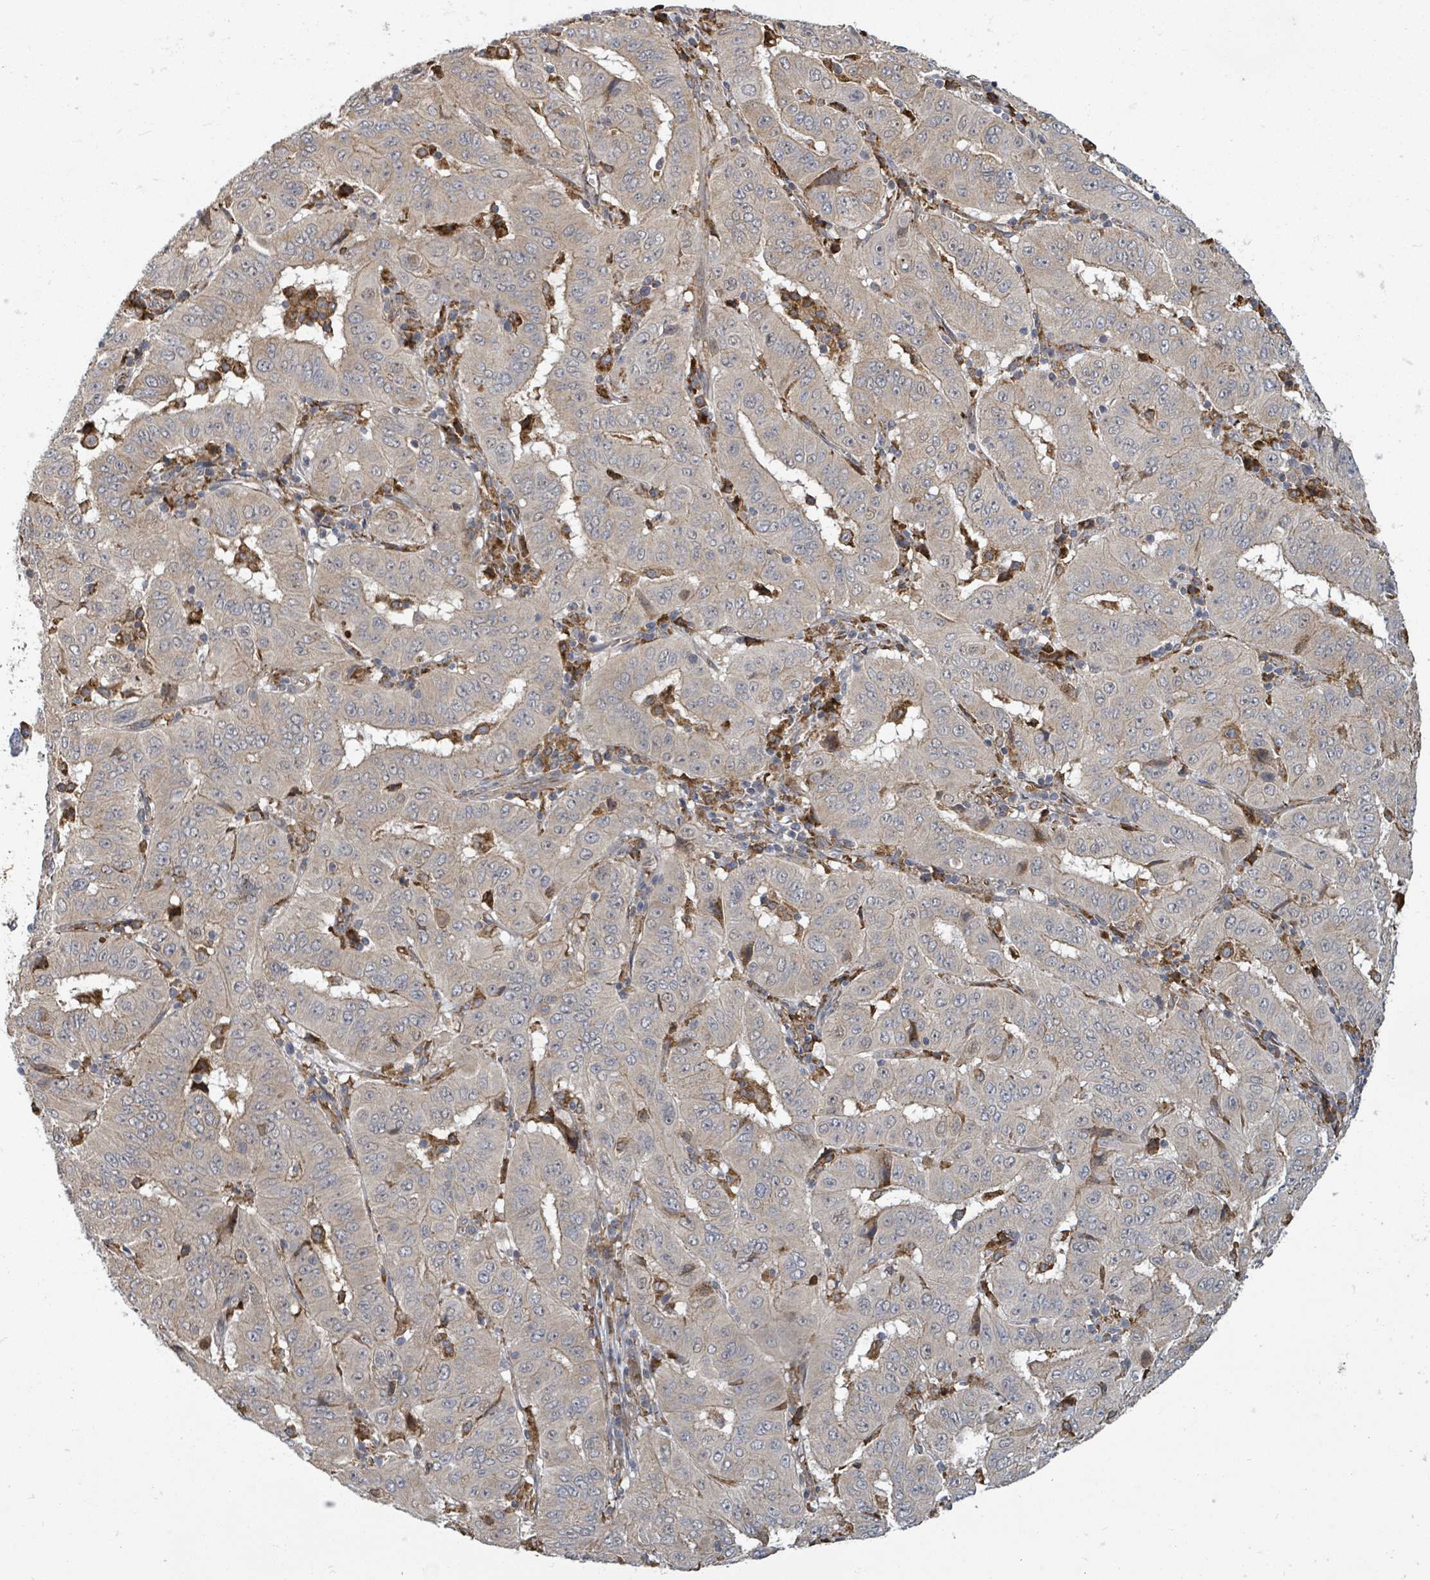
{"staining": {"intensity": "moderate", "quantity": "<25%", "location": "cytoplasmic/membranous"}, "tissue": "pancreatic cancer", "cell_type": "Tumor cells", "image_type": "cancer", "snomed": [{"axis": "morphology", "description": "Adenocarcinoma, NOS"}, {"axis": "topography", "description": "Pancreas"}], "caption": "This micrograph demonstrates adenocarcinoma (pancreatic) stained with immunohistochemistry (IHC) to label a protein in brown. The cytoplasmic/membranous of tumor cells show moderate positivity for the protein. Nuclei are counter-stained blue.", "gene": "SHROOM2", "patient": {"sex": "male", "age": 63}}